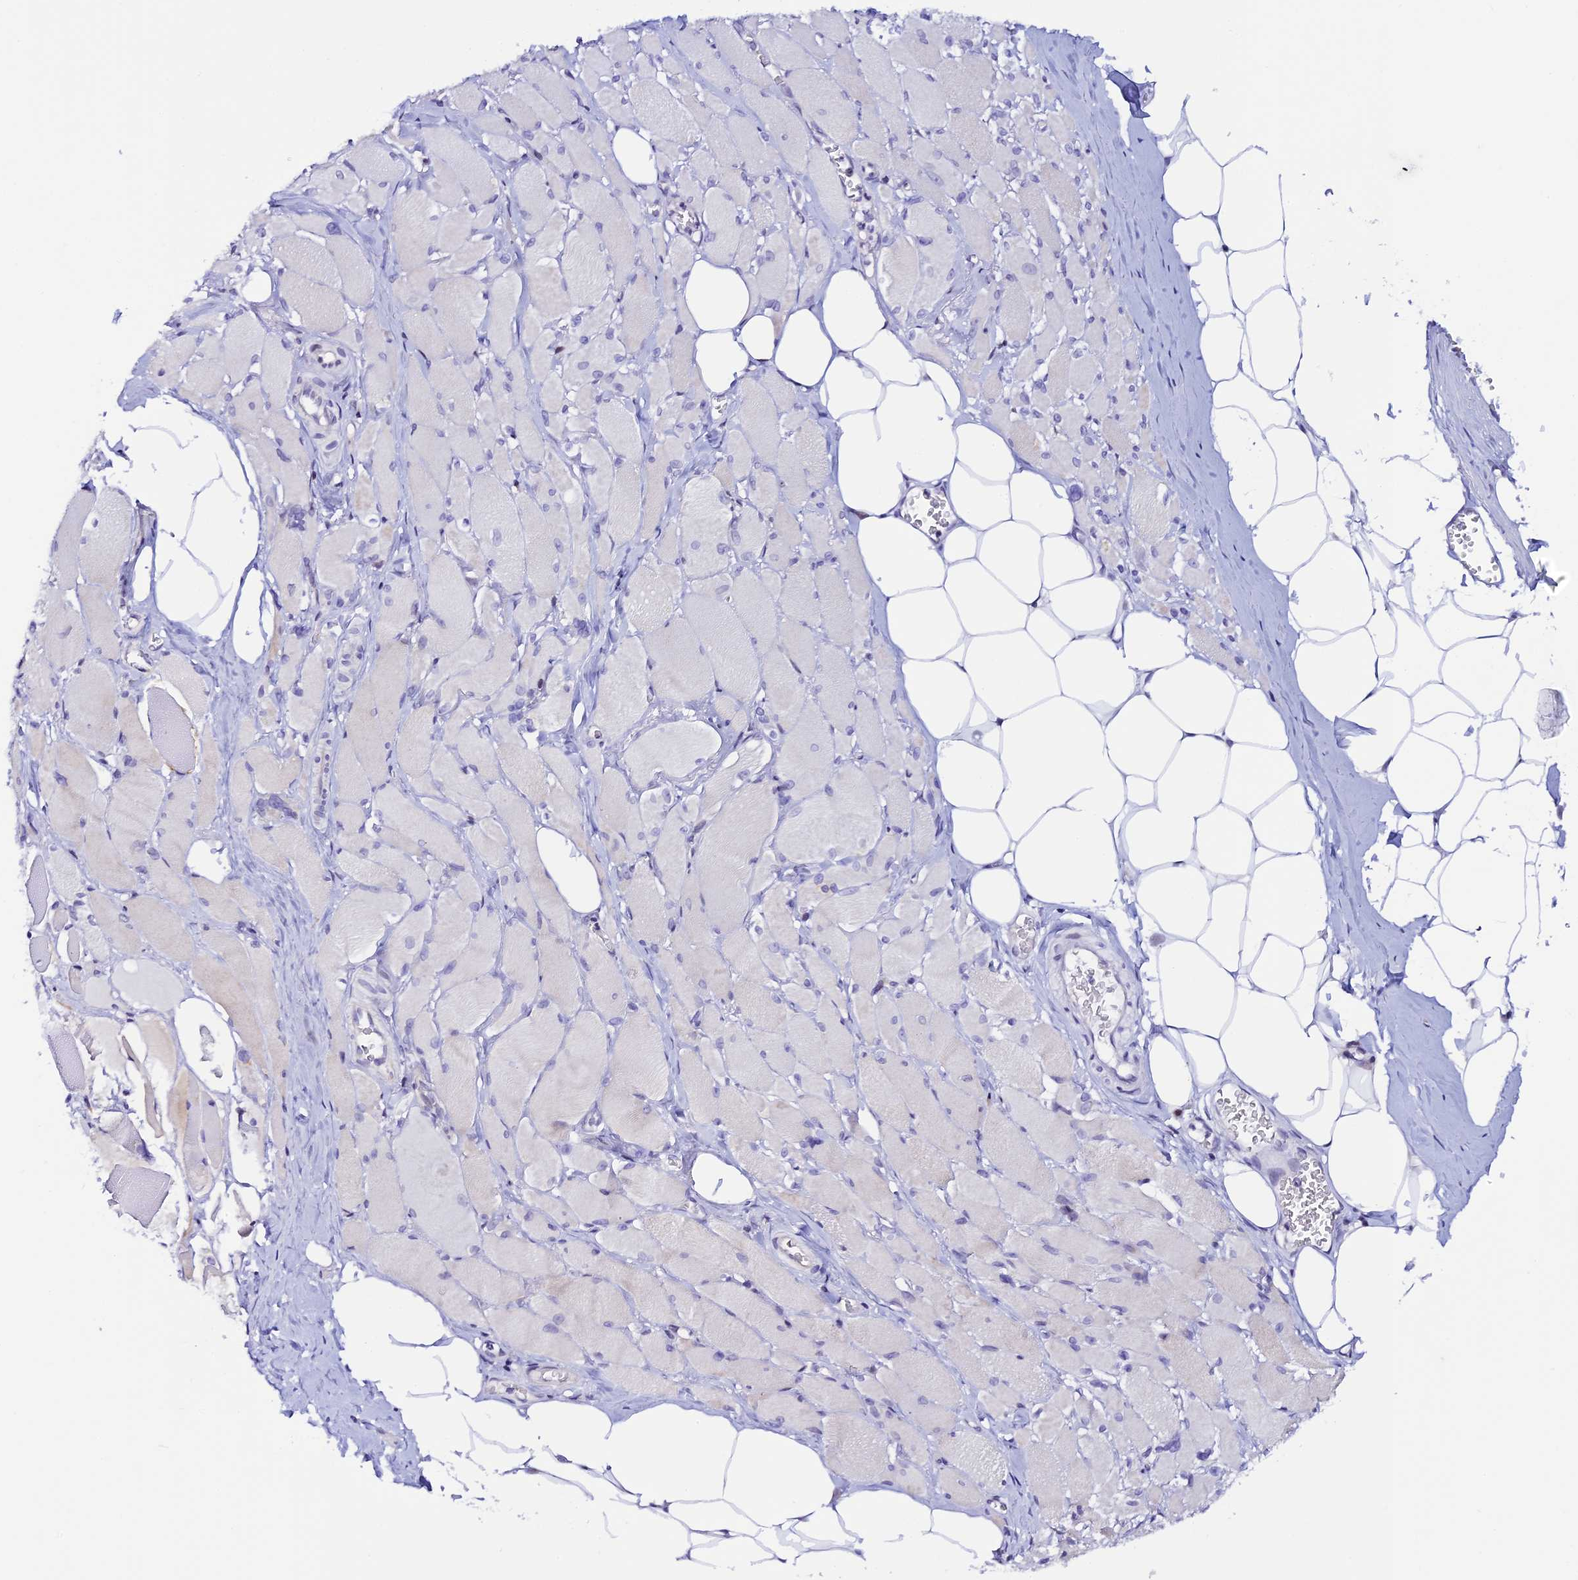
{"staining": {"intensity": "negative", "quantity": "none", "location": "none"}, "tissue": "skeletal muscle", "cell_type": "Myocytes", "image_type": "normal", "snomed": [{"axis": "morphology", "description": "Normal tissue, NOS"}, {"axis": "morphology", "description": "Basal cell carcinoma"}, {"axis": "topography", "description": "Skeletal muscle"}], "caption": "This is an IHC micrograph of unremarkable skeletal muscle. There is no positivity in myocytes.", "gene": "RASGEF1B", "patient": {"sex": "female", "age": 64}}